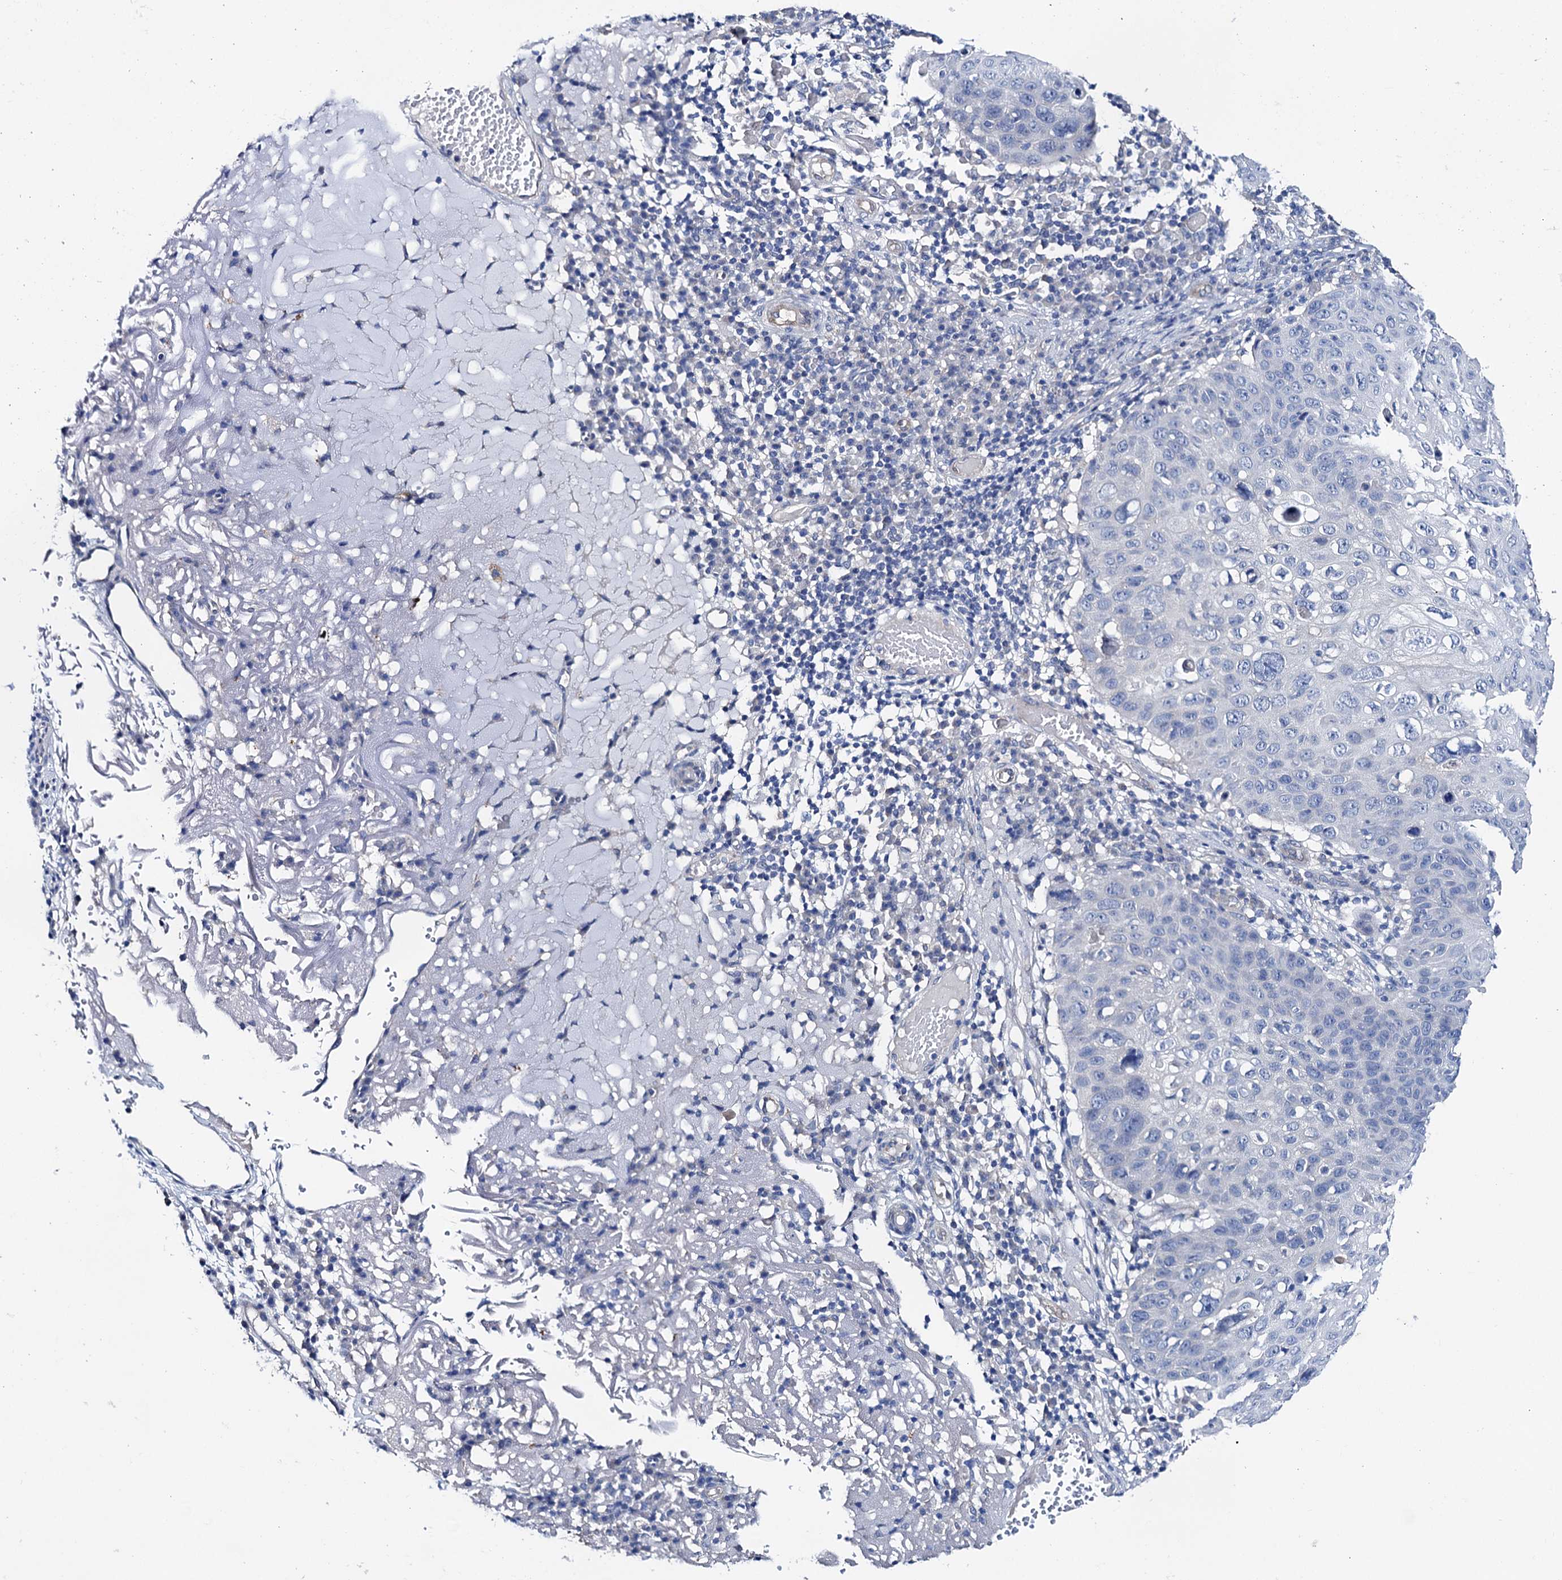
{"staining": {"intensity": "negative", "quantity": "none", "location": "none"}, "tissue": "skin cancer", "cell_type": "Tumor cells", "image_type": "cancer", "snomed": [{"axis": "morphology", "description": "Squamous cell carcinoma, NOS"}, {"axis": "topography", "description": "Skin"}], "caption": "Tumor cells show no significant expression in skin cancer (squamous cell carcinoma).", "gene": "SHROOM1", "patient": {"sex": "female", "age": 90}}